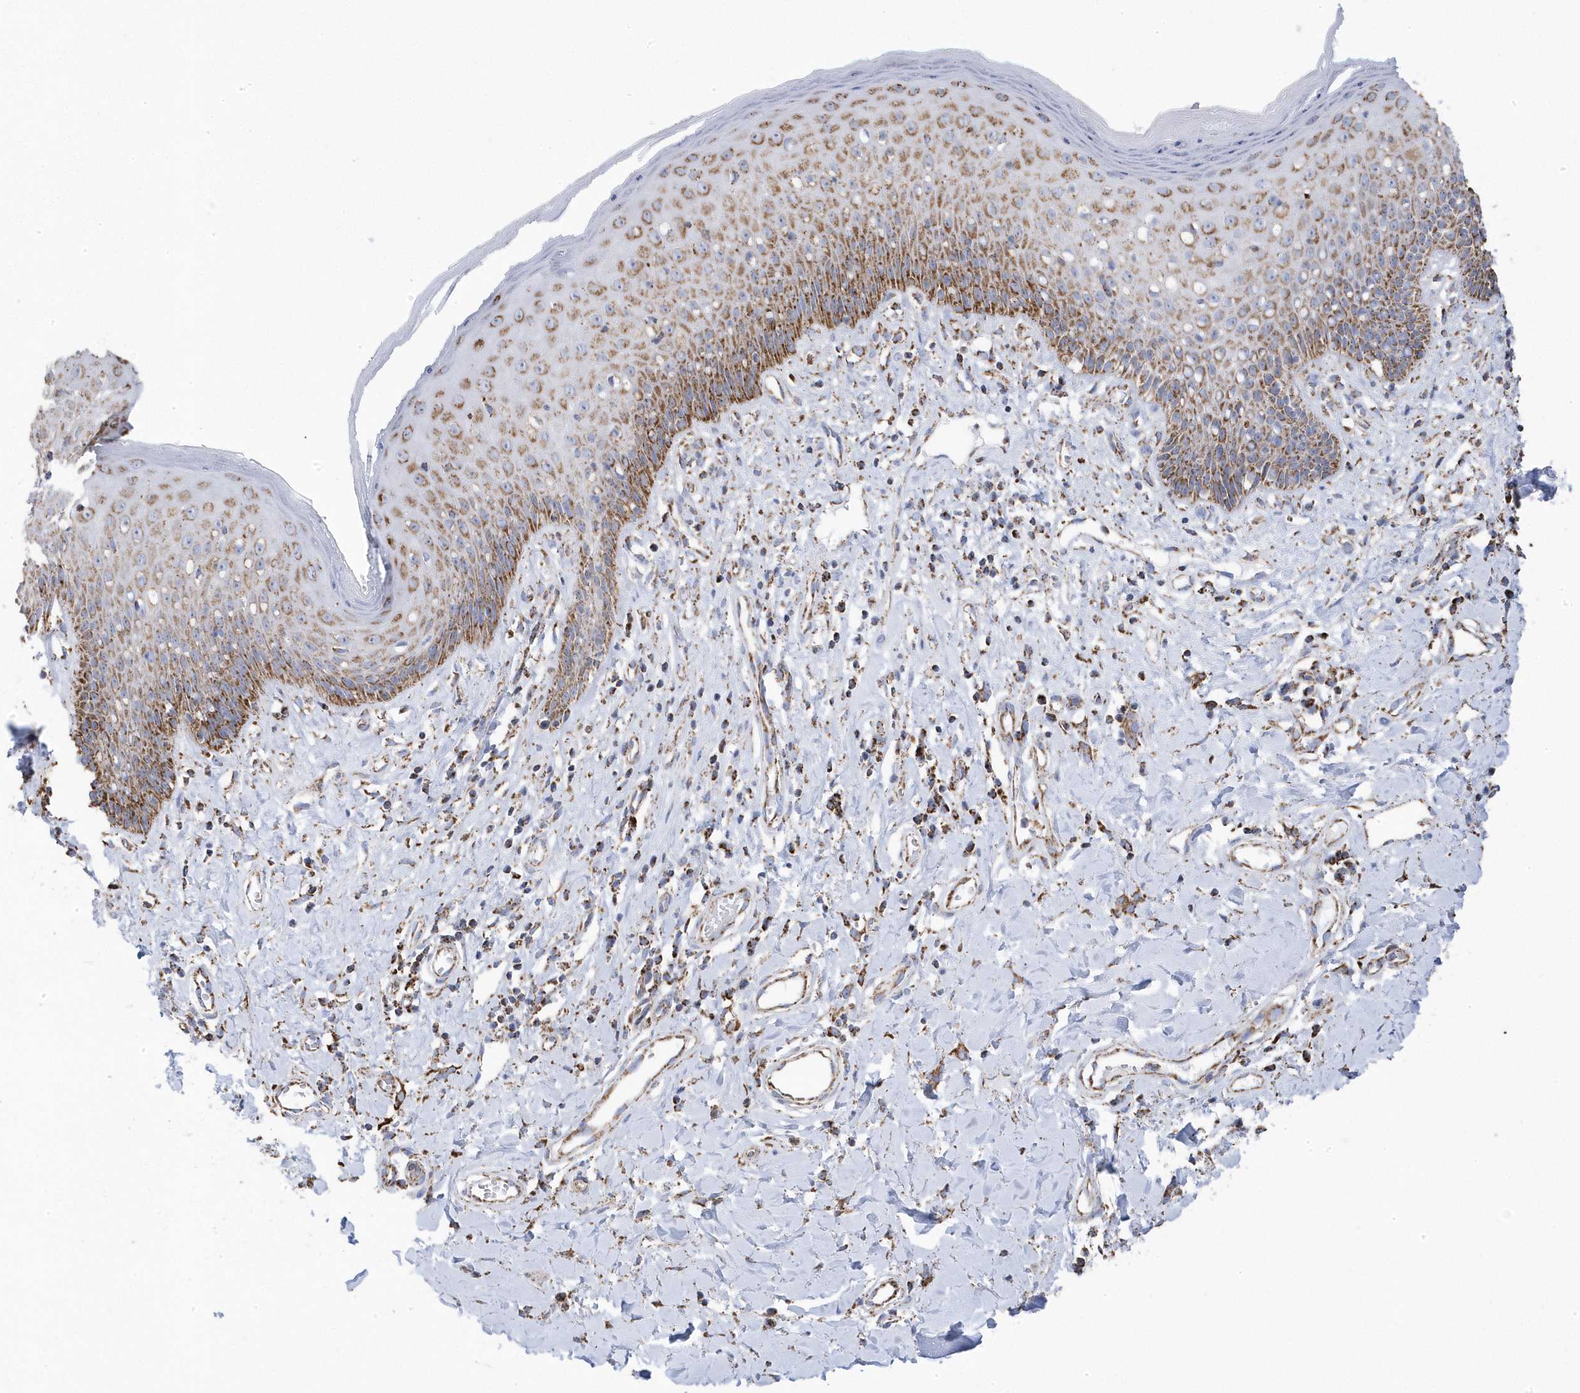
{"staining": {"intensity": "moderate", "quantity": ">75%", "location": "cytoplasmic/membranous"}, "tissue": "skin", "cell_type": "Epidermal cells", "image_type": "normal", "snomed": [{"axis": "morphology", "description": "Normal tissue, NOS"}, {"axis": "morphology", "description": "Squamous cell carcinoma, NOS"}, {"axis": "topography", "description": "Vulva"}], "caption": "An immunohistochemistry histopathology image of benign tissue is shown. Protein staining in brown labels moderate cytoplasmic/membranous positivity in skin within epidermal cells. (Stains: DAB (3,3'-diaminobenzidine) in brown, nuclei in blue, Microscopy: brightfield microscopy at high magnification).", "gene": "GTPBP8", "patient": {"sex": "female", "age": 85}}